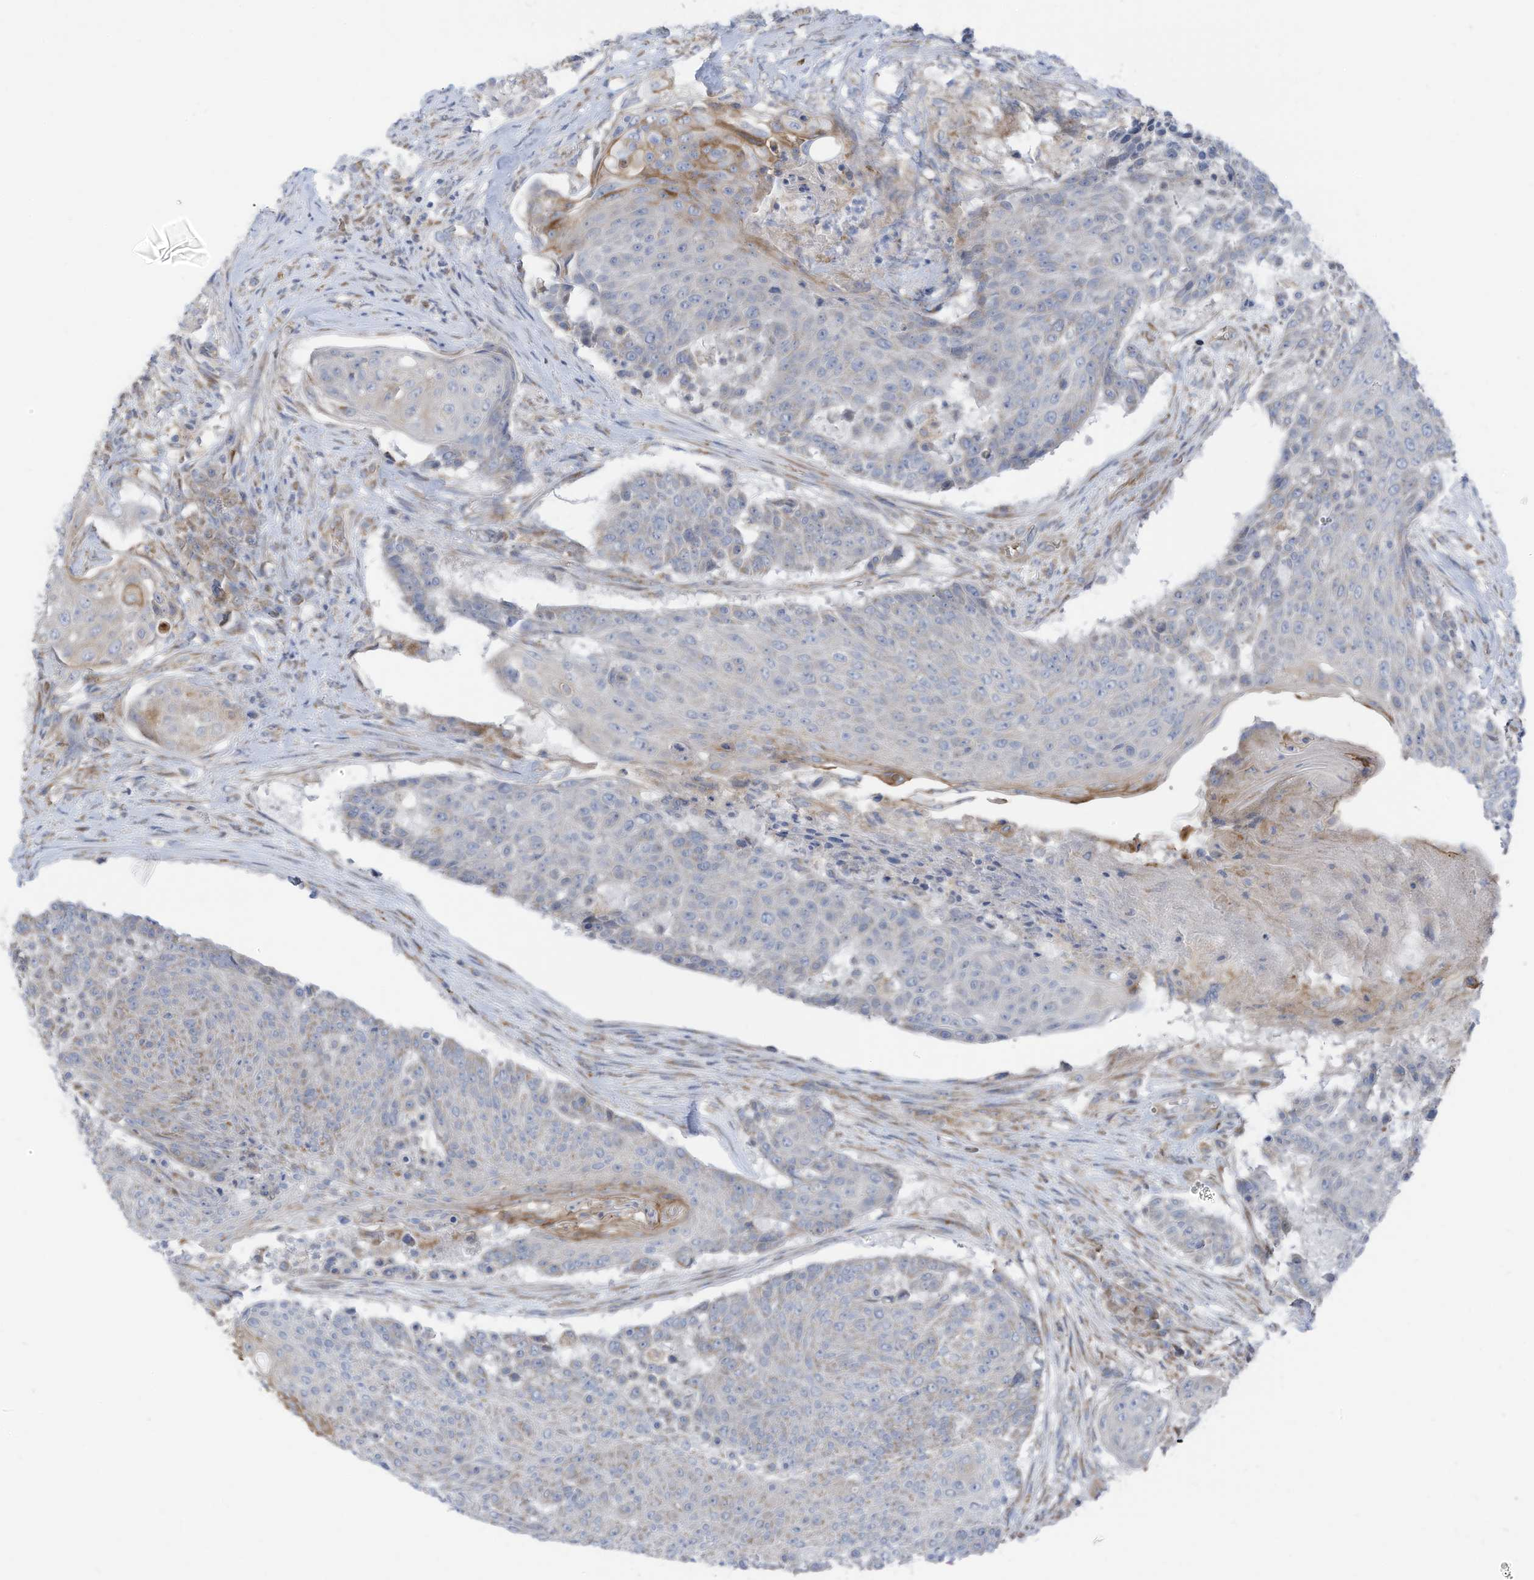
{"staining": {"intensity": "negative", "quantity": "none", "location": "none"}, "tissue": "urothelial cancer", "cell_type": "Tumor cells", "image_type": "cancer", "snomed": [{"axis": "morphology", "description": "Urothelial carcinoma, High grade"}, {"axis": "topography", "description": "Urinary bladder"}], "caption": "Tumor cells show no significant protein expression in urothelial cancer.", "gene": "EOMES", "patient": {"sex": "female", "age": 63}}